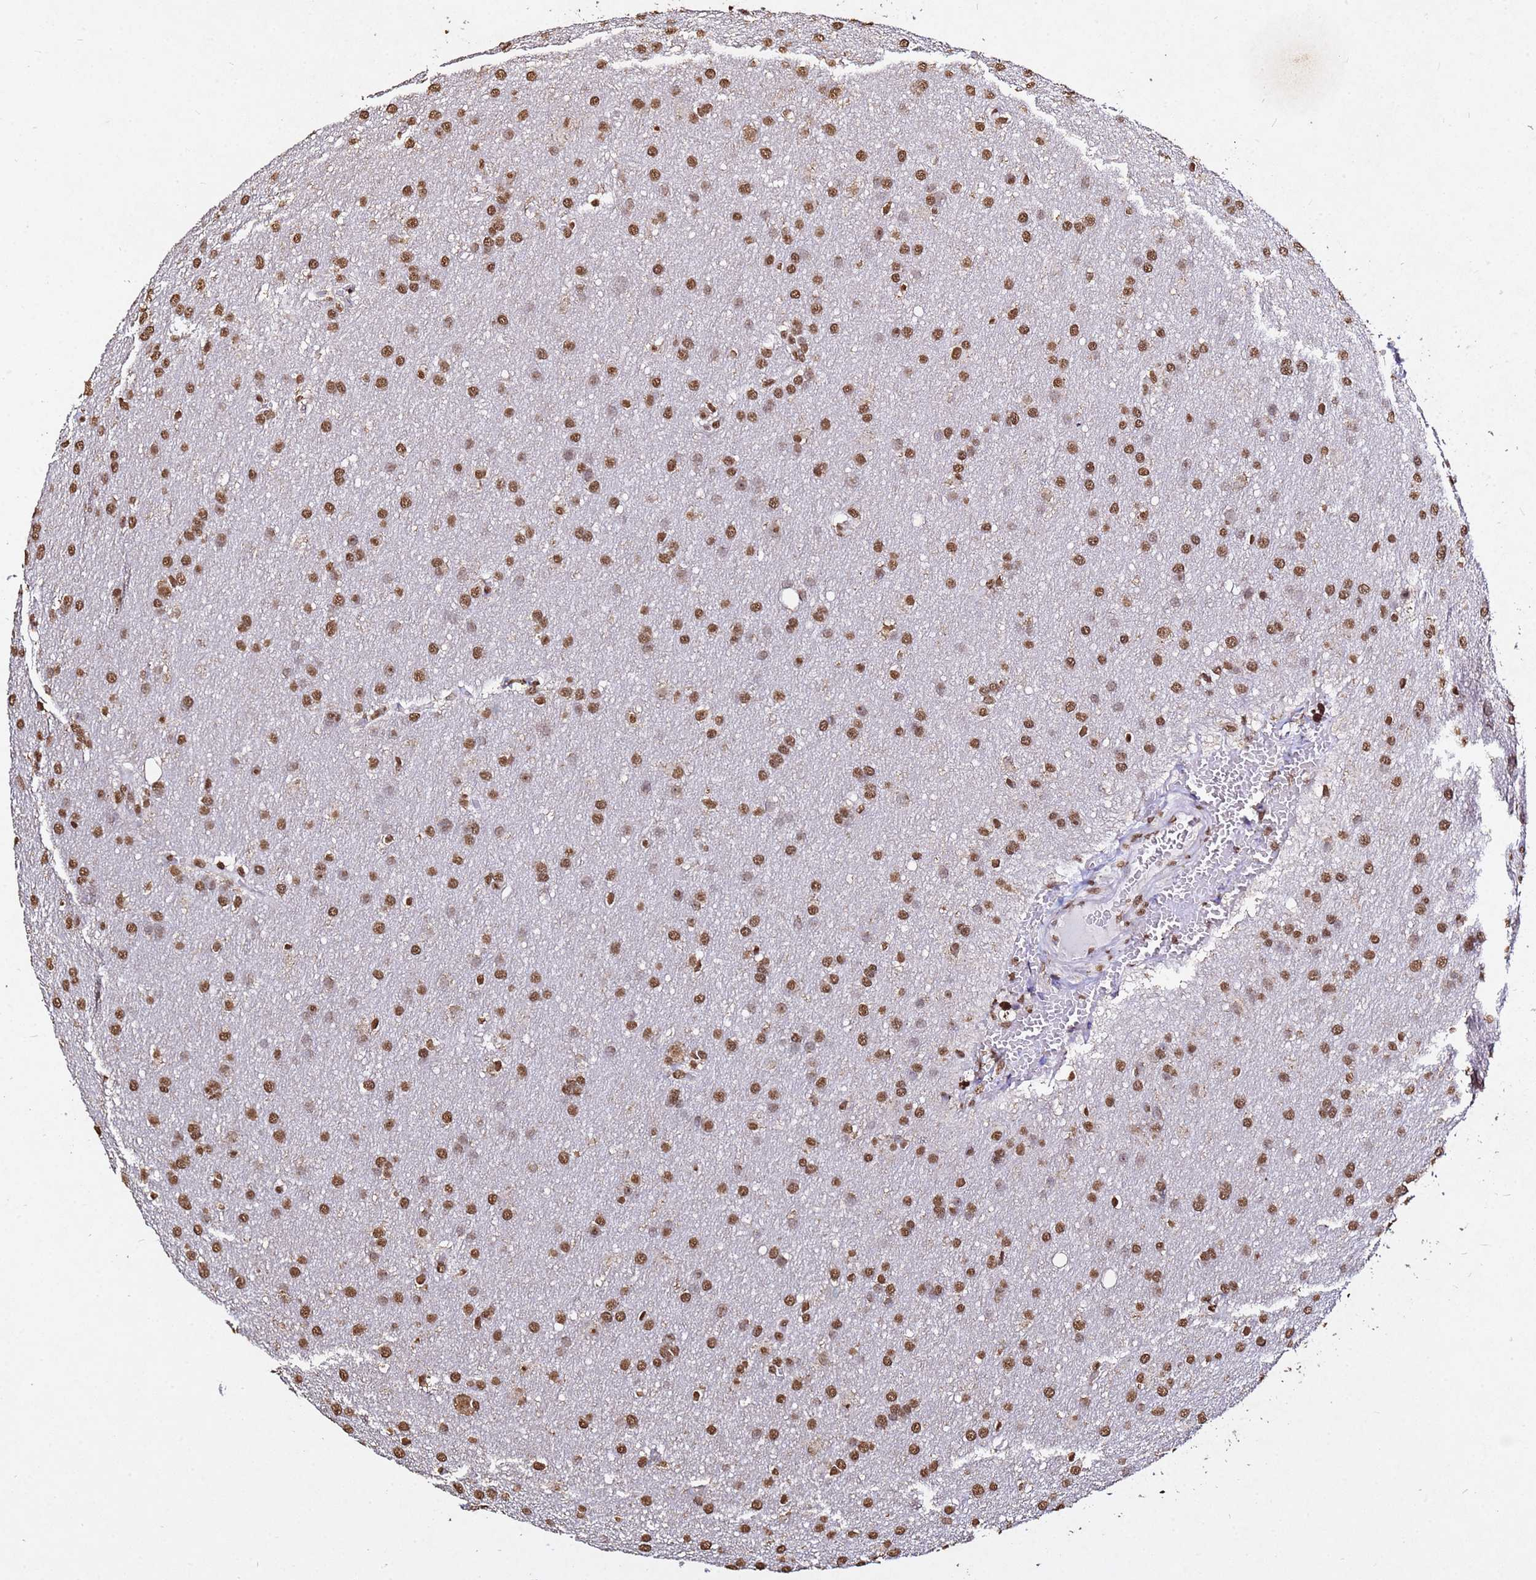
{"staining": {"intensity": "moderate", "quantity": ">75%", "location": "nuclear"}, "tissue": "glioma", "cell_type": "Tumor cells", "image_type": "cancer", "snomed": [{"axis": "morphology", "description": "Glioma, malignant, Low grade"}, {"axis": "topography", "description": "Brain"}], "caption": "Protein analysis of malignant low-grade glioma tissue shows moderate nuclear expression in about >75% of tumor cells.", "gene": "MYOCD", "patient": {"sex": "female", "age": 32}}